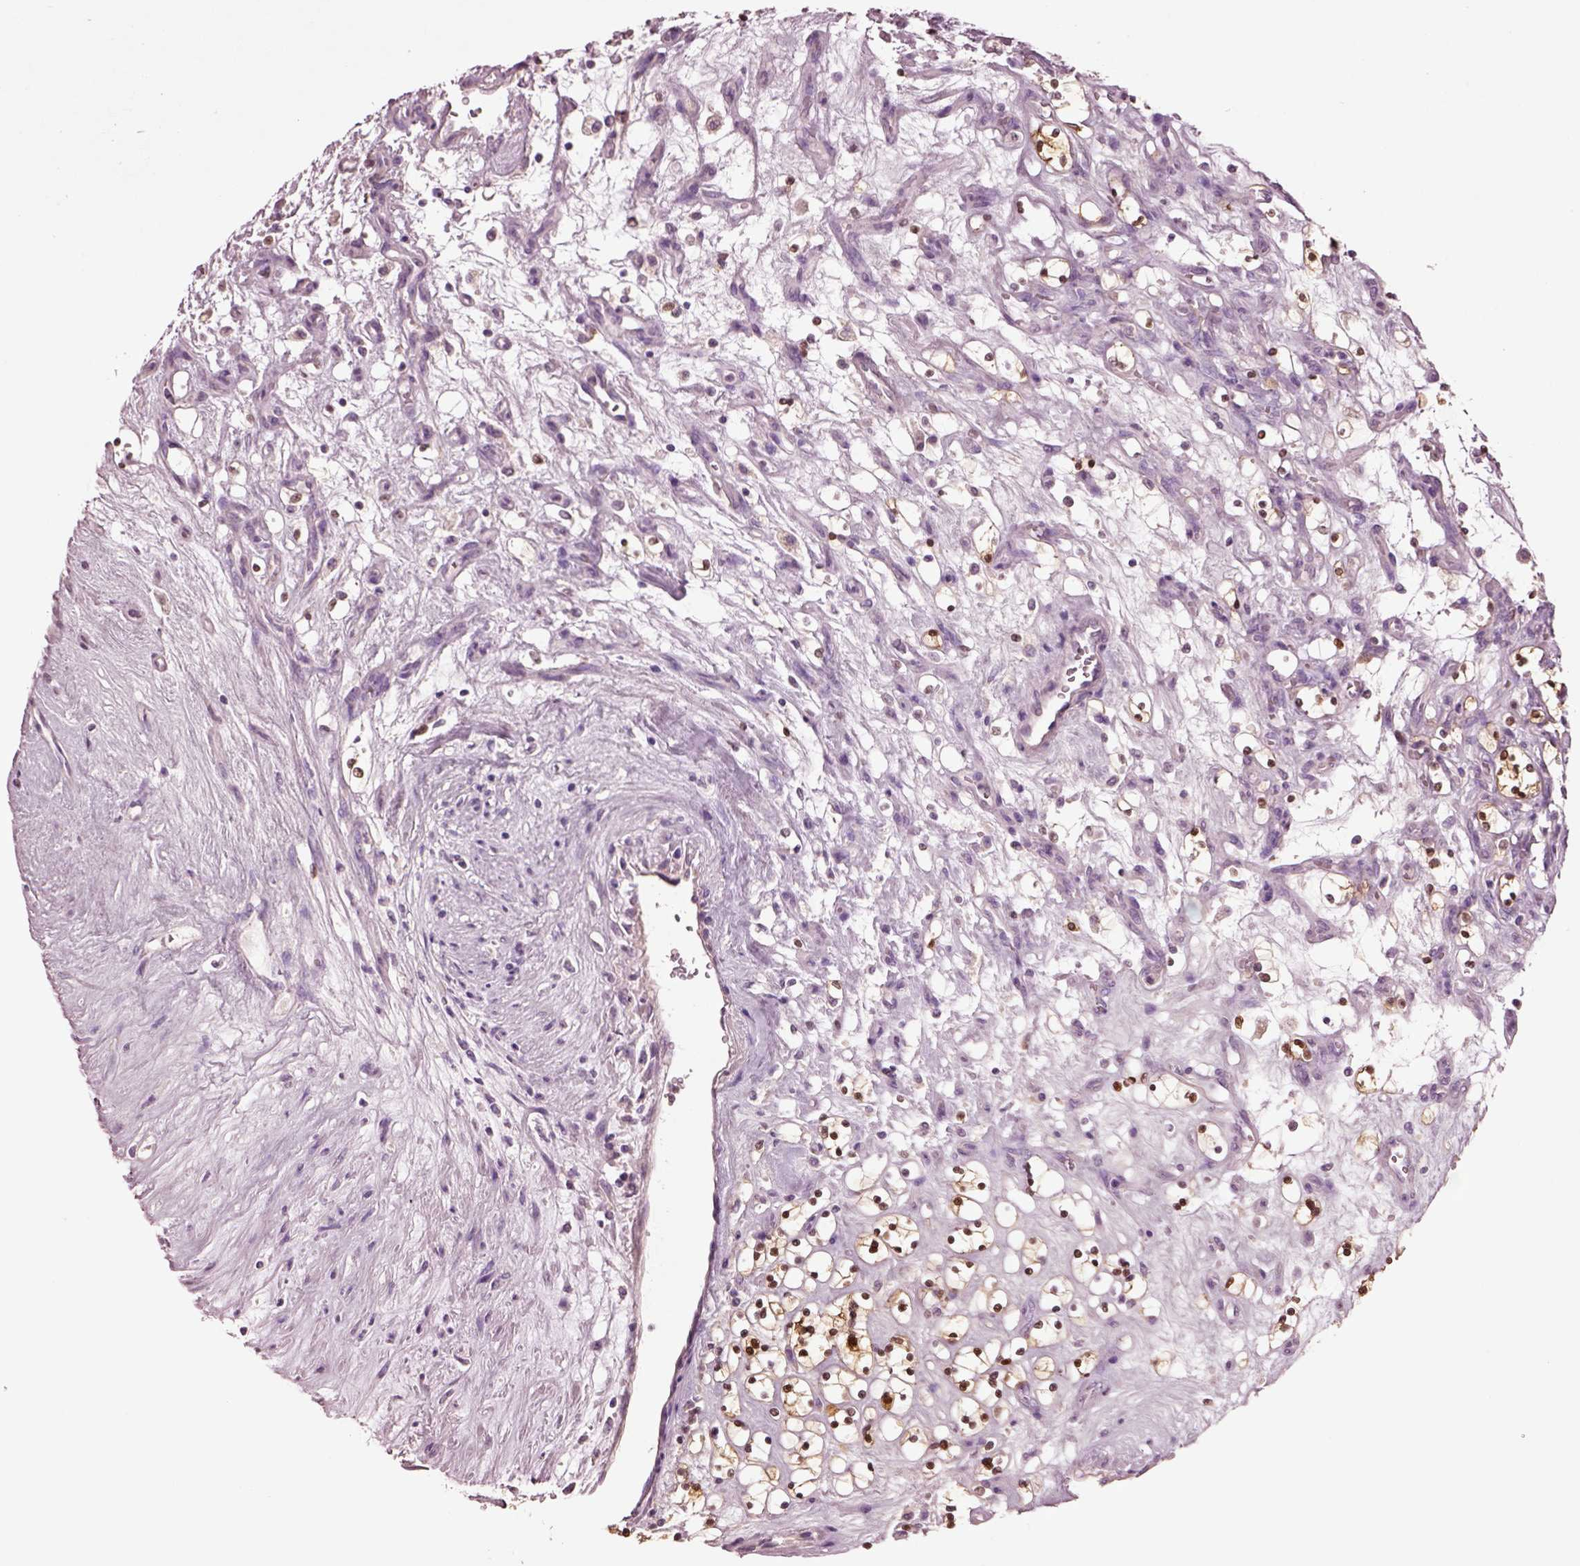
{"staining": {"intensity": "strong", "quantity": ">75%", "location": "cytoplasmic/membranous,nuclear"}, "tissue": "renal cancer", "cell_type": "Tumor cells", "image_type": "cancer", "snomed": [{"axis": "morphology", "description": "Adenocarcinoma, NOS"}, {"axis": "topography", "description": "Kidney"}], "caption": "Immunohistochemistry (IHC) micrograph of renal cancer stained for a protein (brown), which reveals high levels of strong cytoplasmic/membranous and nuclear expression in approximately >75% of tumor cells.", "gene": "CLPSL1", "patient": {"sex": "female", "age": 69}}